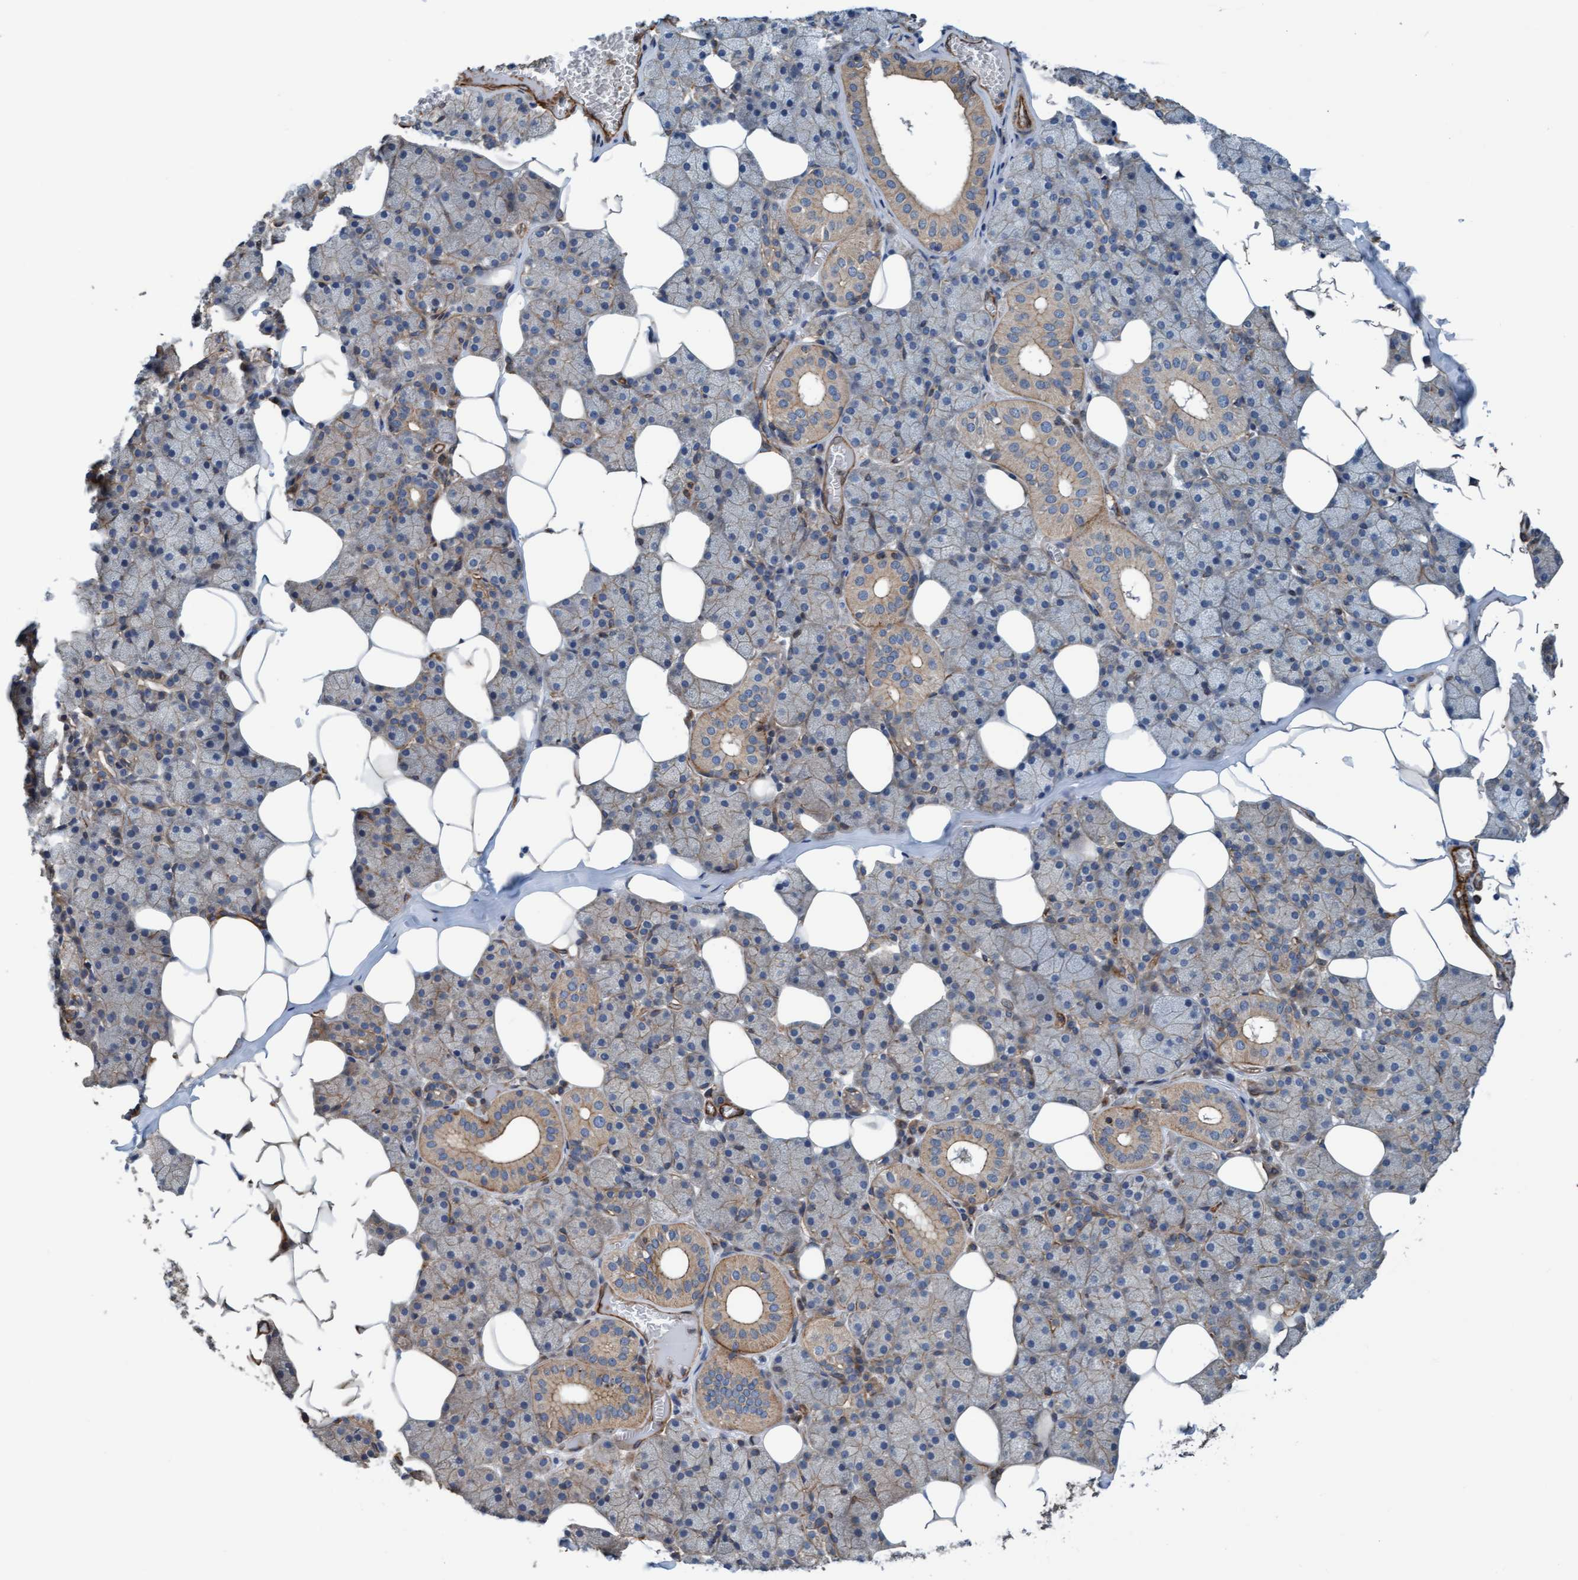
{"staining": {"intensity": "weak", "quantity": "25%-75%", "location": "cytoplasmic/membranous"}, "tissue": "salivary gland", "cell_type": "Glandular cells", "image_type": "normal", "snomed": [{"axis": "morphology", "description": "Normal tissue, NOS"}, {"axis": "topography", "description": "Salivary gland"}], "caption": "A brown stain highlights weak cytoplasmic/membranous positivity of a protein in glandular cells of unremarkable human salivary gland. Nuclei are stained in blue.", "gene": "STXBP4", "patient": {"sex": "female", "age": 33}}